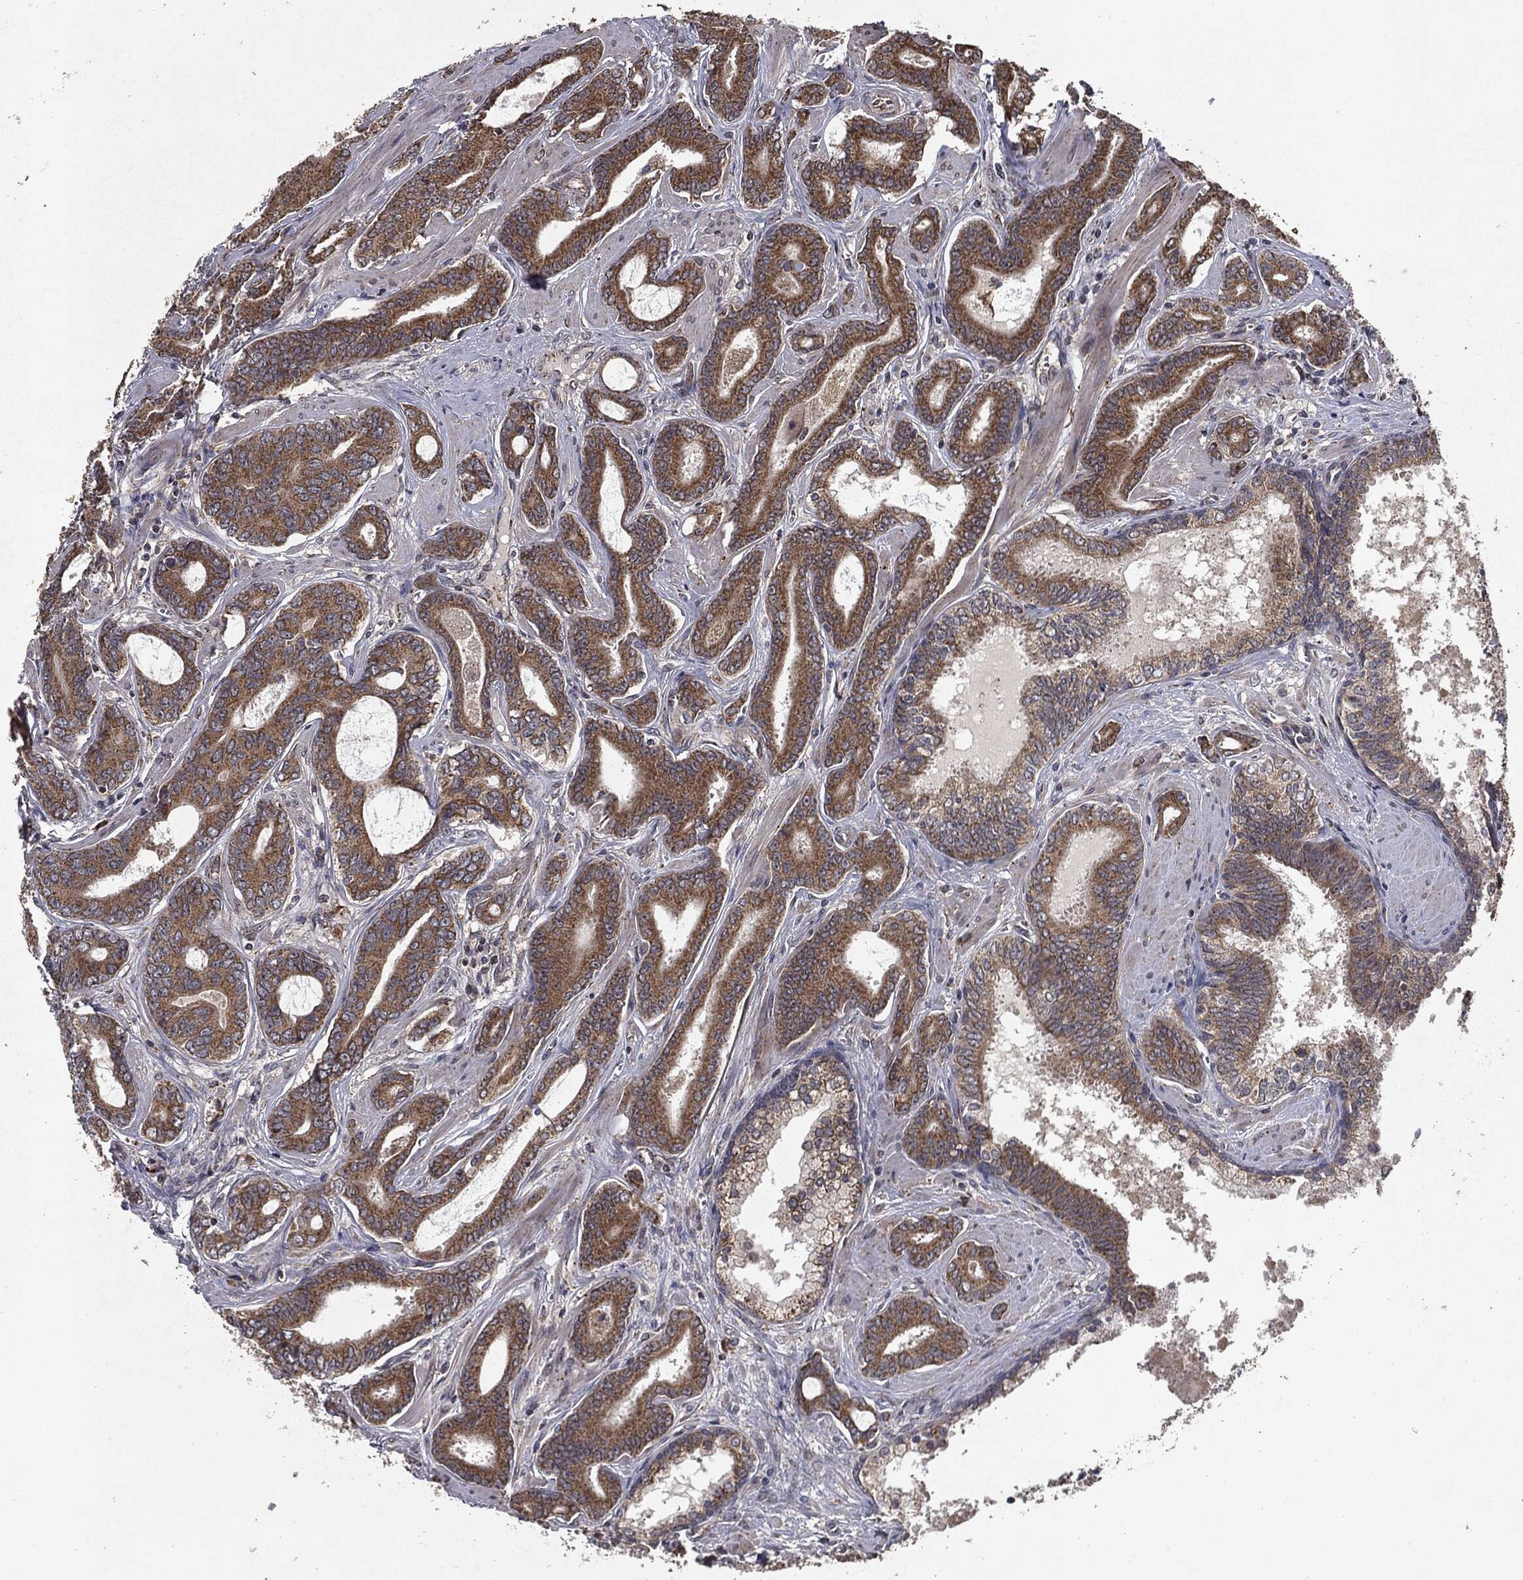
{"staining": {"intensity": "strong", "quantity": ">75%", "location": "cytoplasmic/membranous"}, "tissue": "prostate cancer", "cell_type": "Tumor cells", "image_type": "cancer", "snomed": [{"axis": "morphology", "description": "Adenocarcinoma, NOS"}, {"axis": "topography", "description": "Prostate"}], "caption": "The photomicrograph demonstrates a brown stain indicating the presence of a protein in the cytoplasmic/membranous of tumor cells in prostate adenocarcinoma. (DAB (3,3'-diaminobenzidine) IHC with brightfield microscopy, high magnification).", "gene": "HDAC5", "patient": {"sex": "male", "age": 55}}